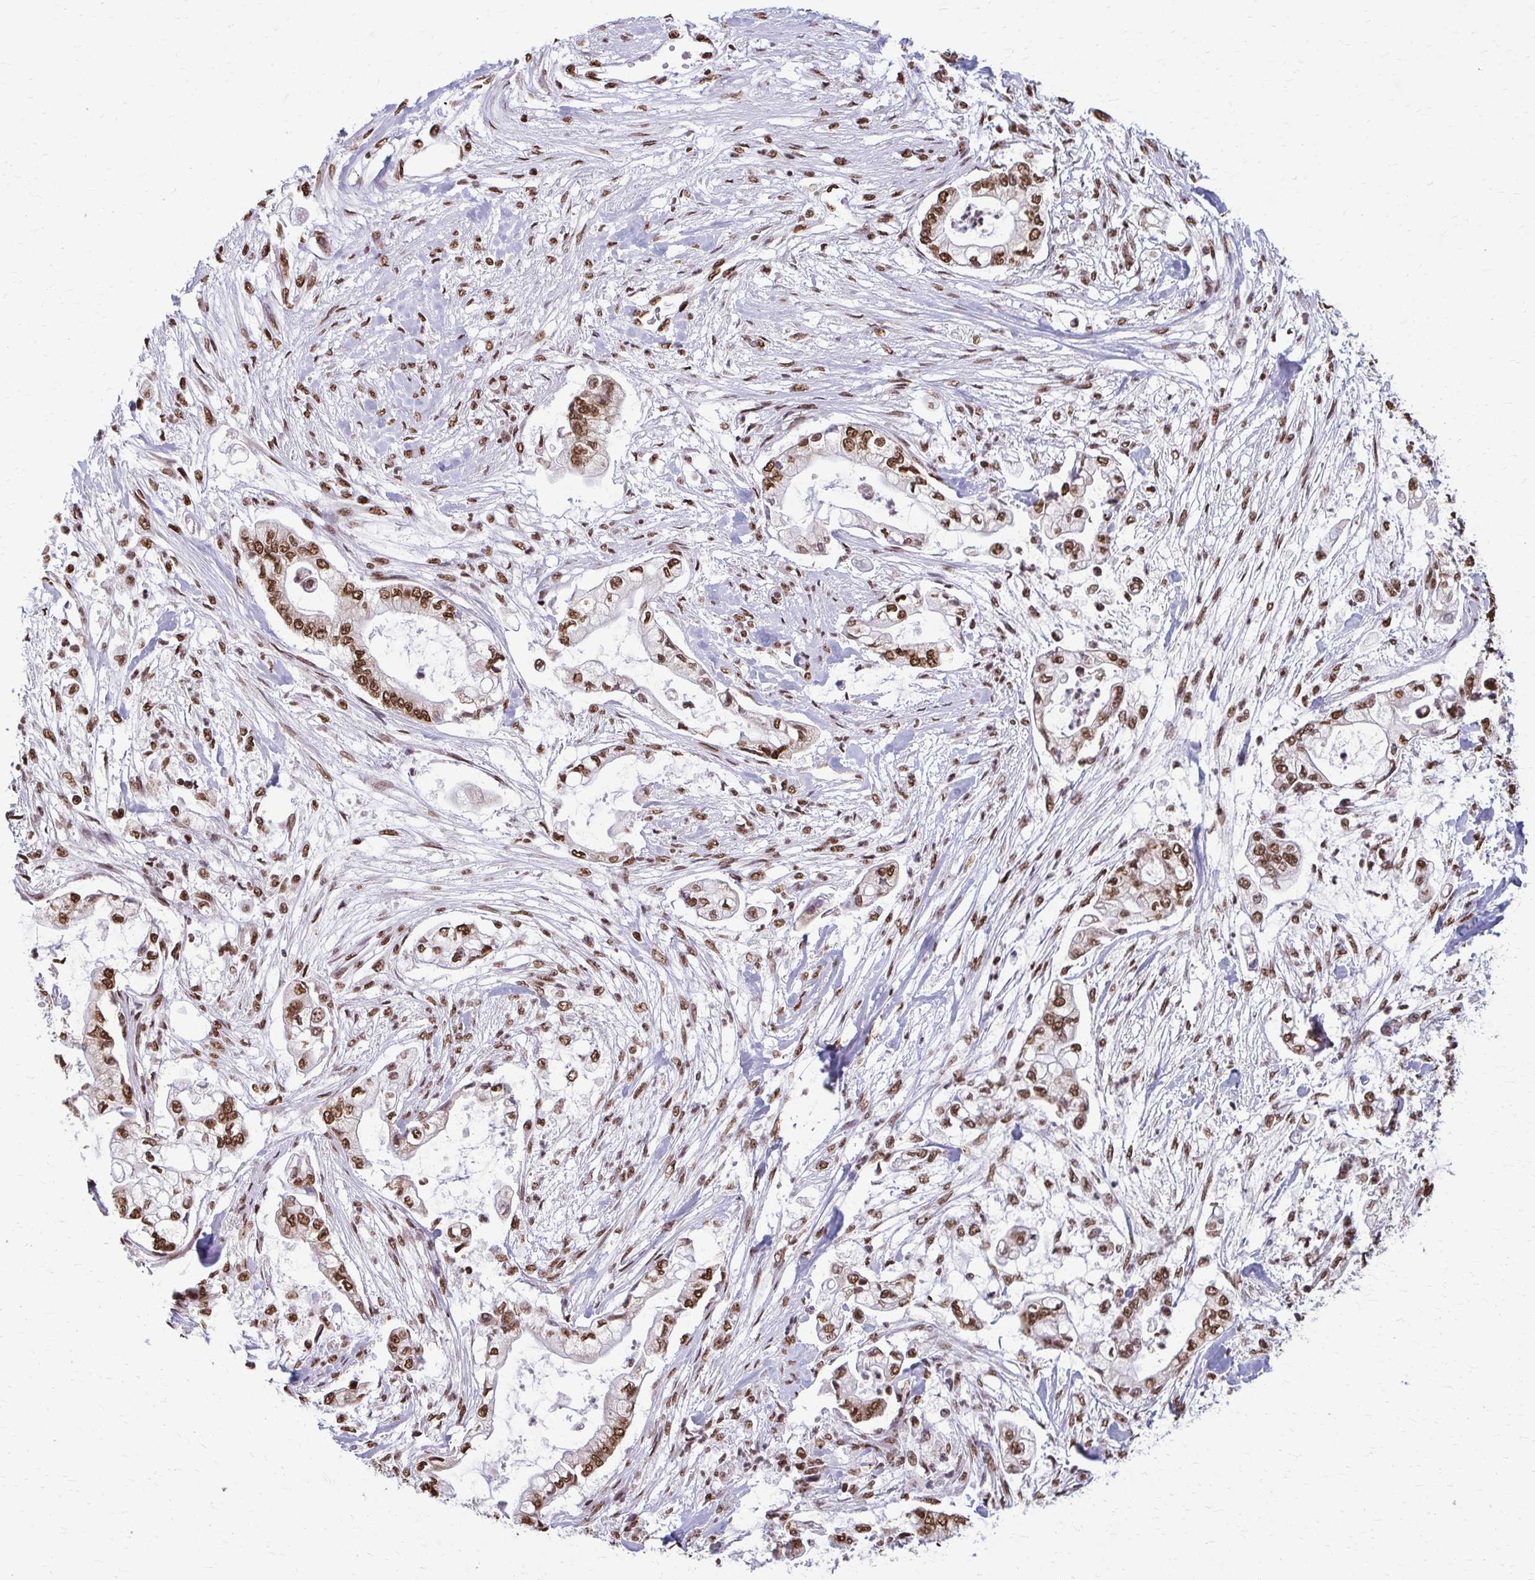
{"staining": {"intensity": "moderate", "quantity": ">75%", "location": "nuclear"}, "tissue": "pancreatic cancer", "cell_type": "Tumor cells", "image_type": "cancer", "snomed": [{"axis": "morphology", "description": "Adenocarcinoma, NOS"}, {"axis": "topography", "description": "Pancreas"}], "caption": "A brown stain labels moderate nuclear positivity of a protein in adenocarcinoma (pancreatic) tumor cells. Nuclei are stained in blue.", "gene": "SNRPA", "patient": {"sex": "female", "age": 69}}